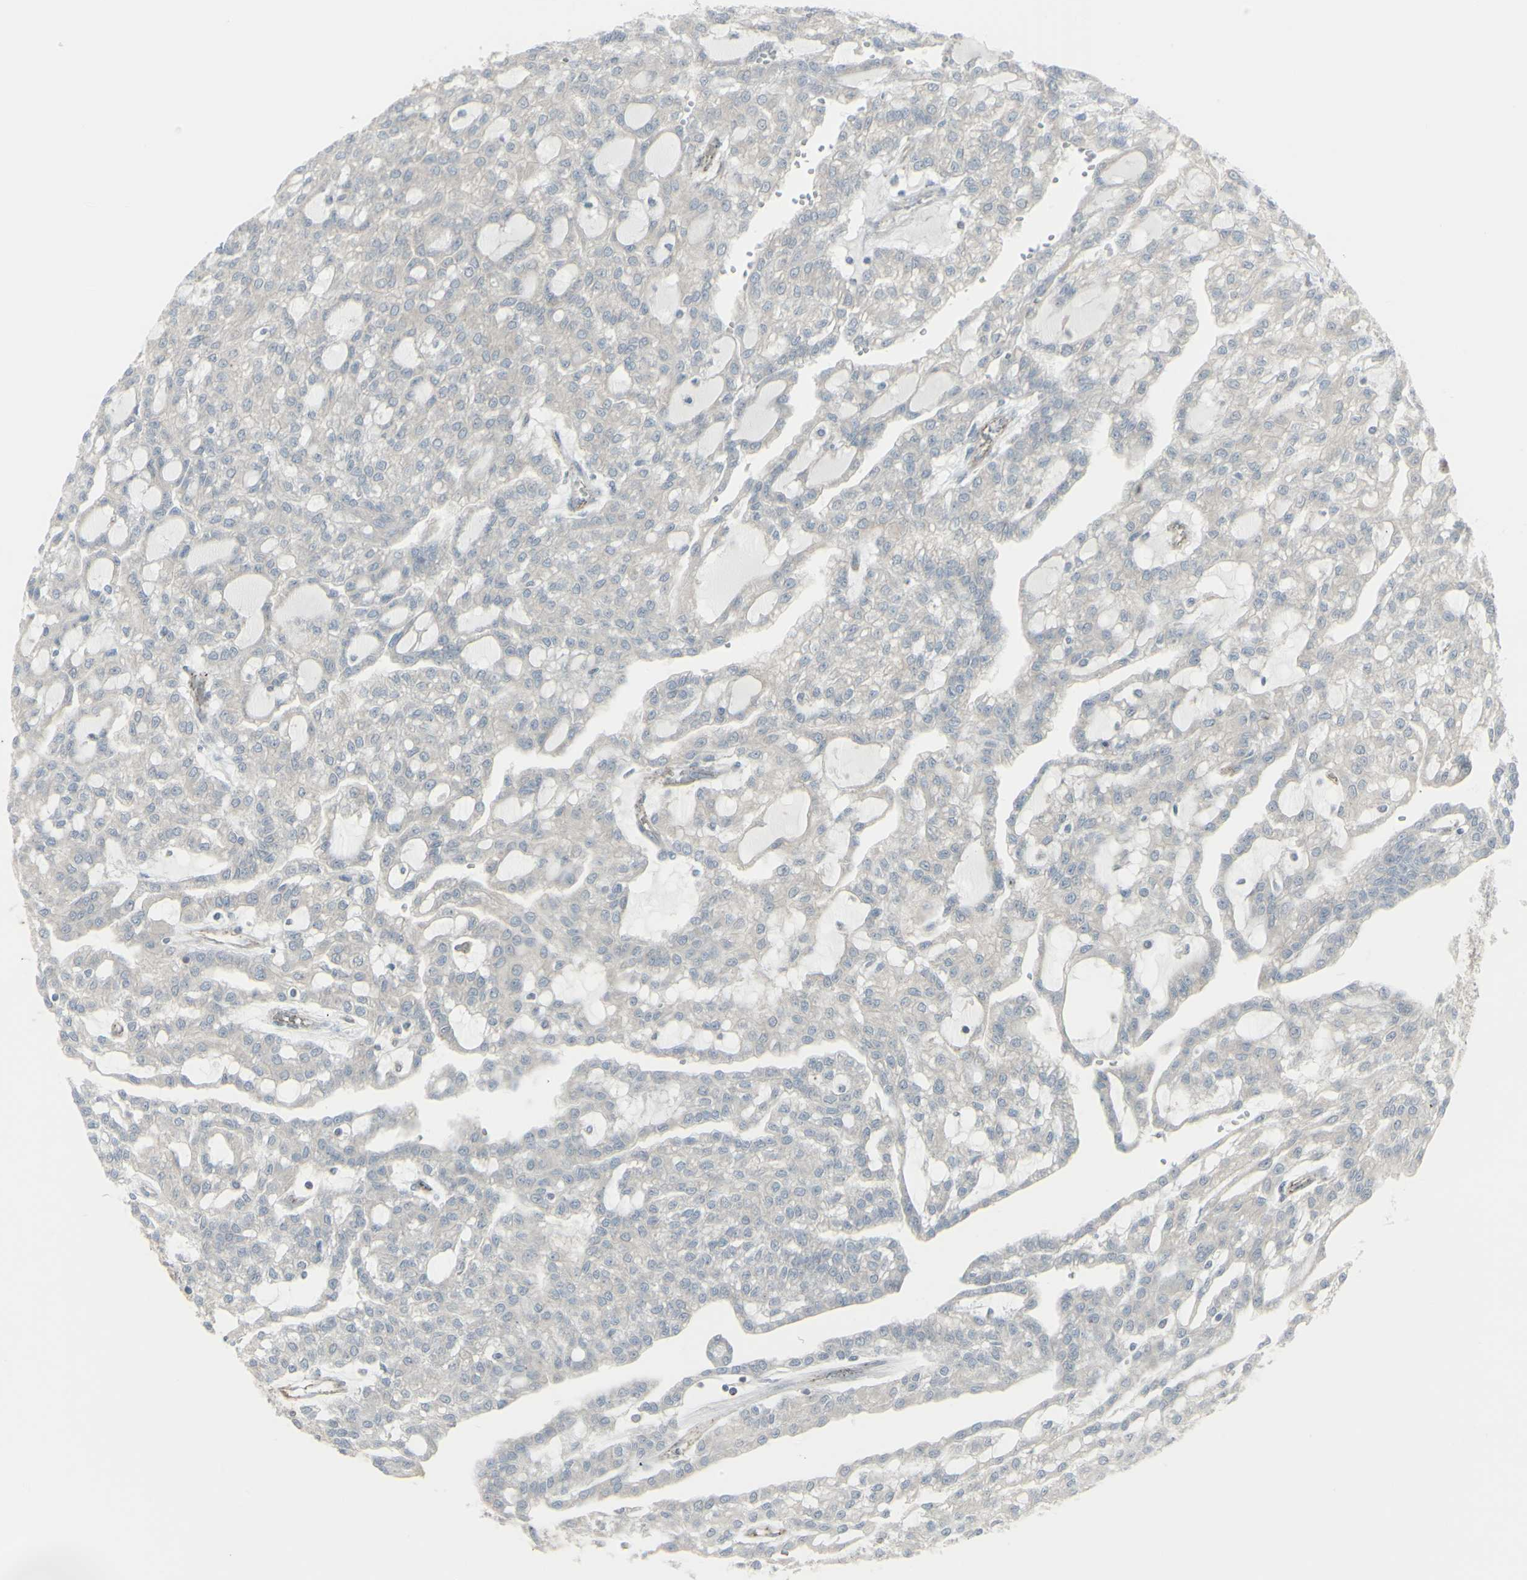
{"staining": {"intensity": "negative", "quantity": "none", "location": "none"}, "tissue": "renal cancer", "cell_type": "Tumor cells", "image_type": "cancer", "snomed": [{"axis": "morphology", "description": "Adenocarcinoma, NOS"}, {"axis": "topography", "description": "Kidney"}], "caption": "Tumor cells are negative for brown protein staining in adenocarcinoma (renal). (Immunohistochemistry, brightfield microscopy, high magnification).", "gene": "GALNT6", "patient": {"sex": "male", "age": 63}}